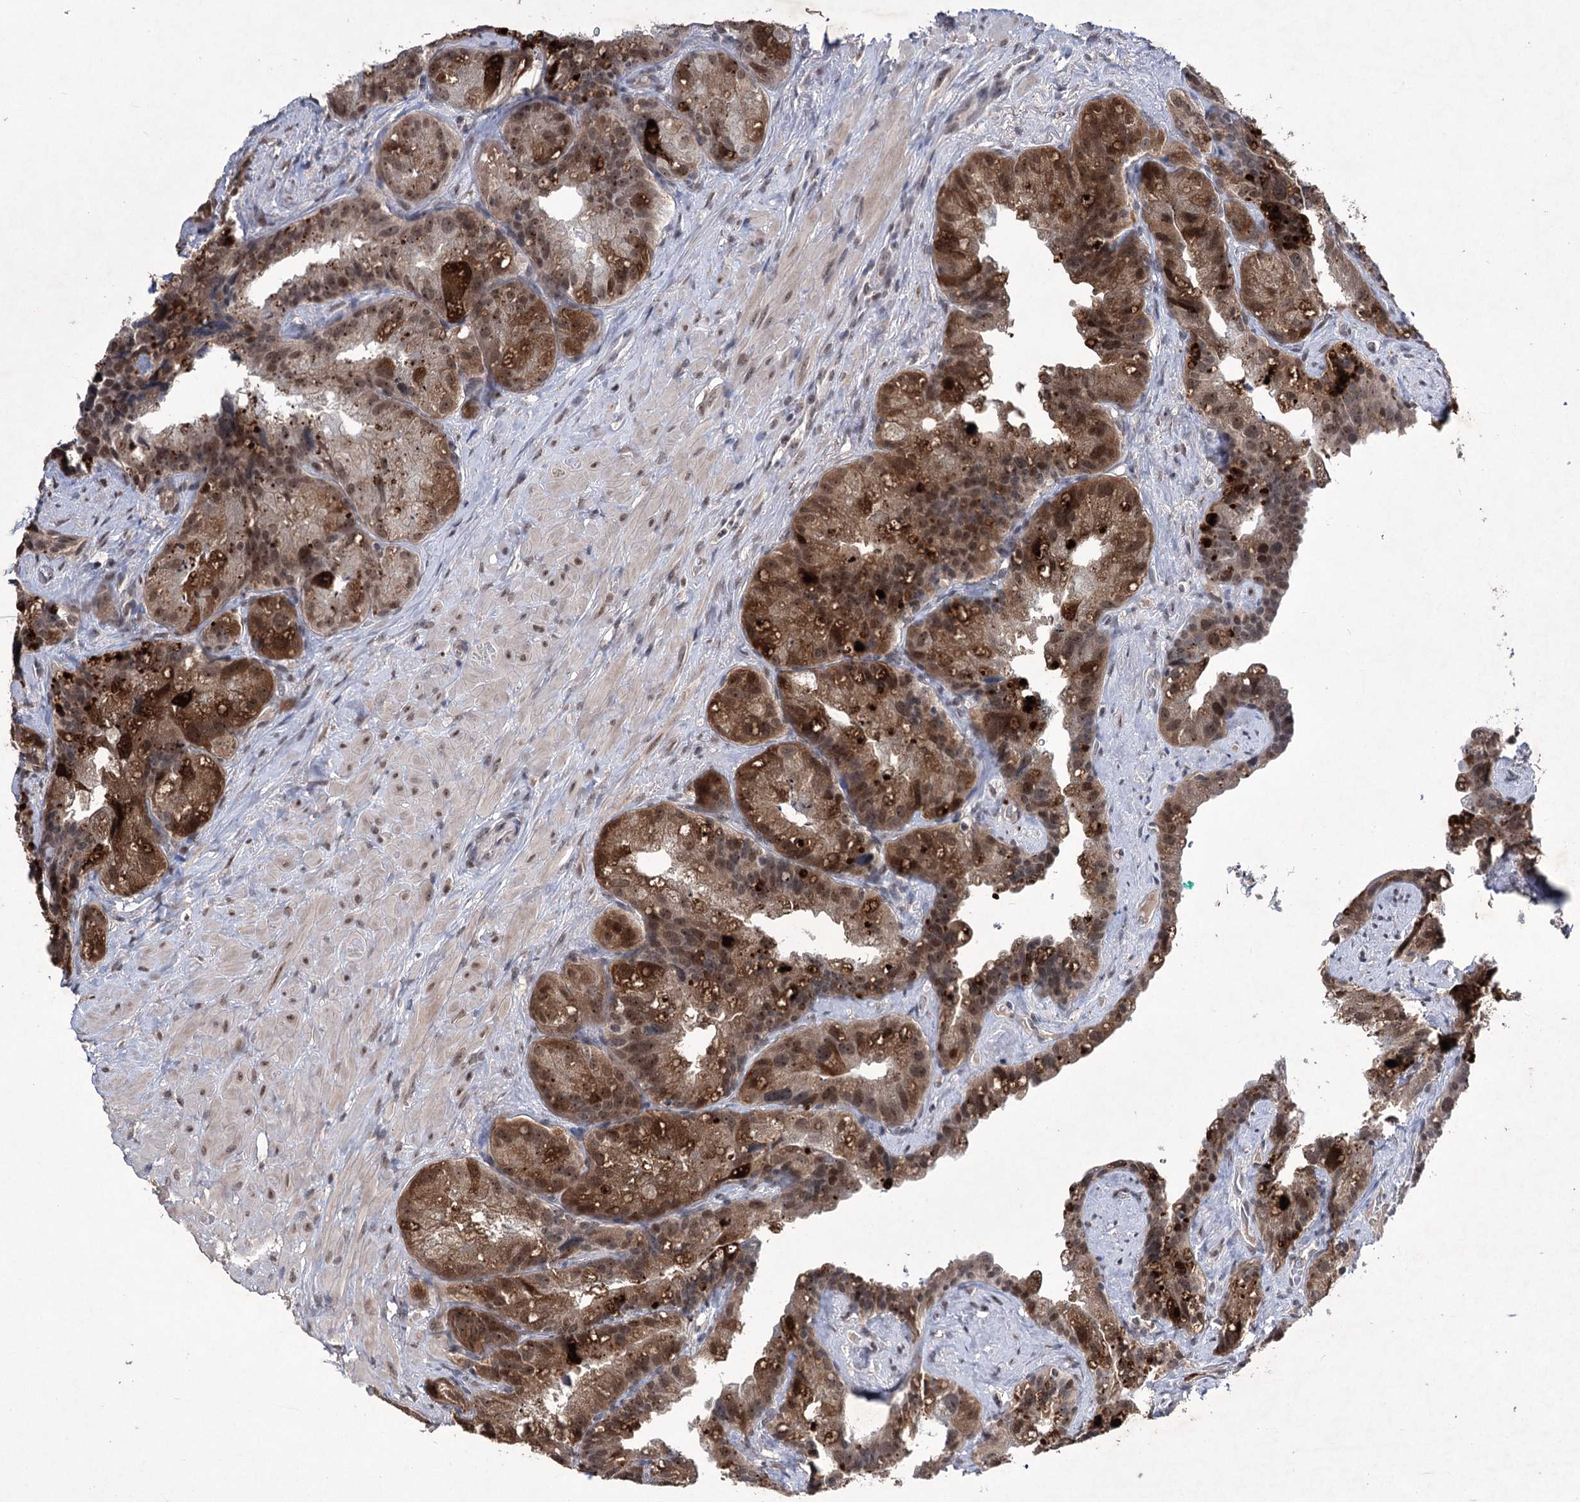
{"staining": {"intensity": "moderate", "quantity": ">75%", "location": "cytoplasmic/membranous,nuclear"}, "tissue": "prostate cancer", "cell_type": "Tumor cells", "image_type": "cancer", "snomed": [{"axis": "morphology", "description": "Normal tissue, NOS"}, {"axis": "morphology", "description": "Adenocarcinoma, Low grade"}, {"axis": "topography", "description": "Prostate"}], "caption": "Protein staining by IHC demonstrates moderate cytoplasmic/membranous and nuclear staining in about >75% of tumor cells in prostate low-grade adenocarcinoma.", "gene": "VGLL4", "patient": {"sex": "male", "age": 72}}